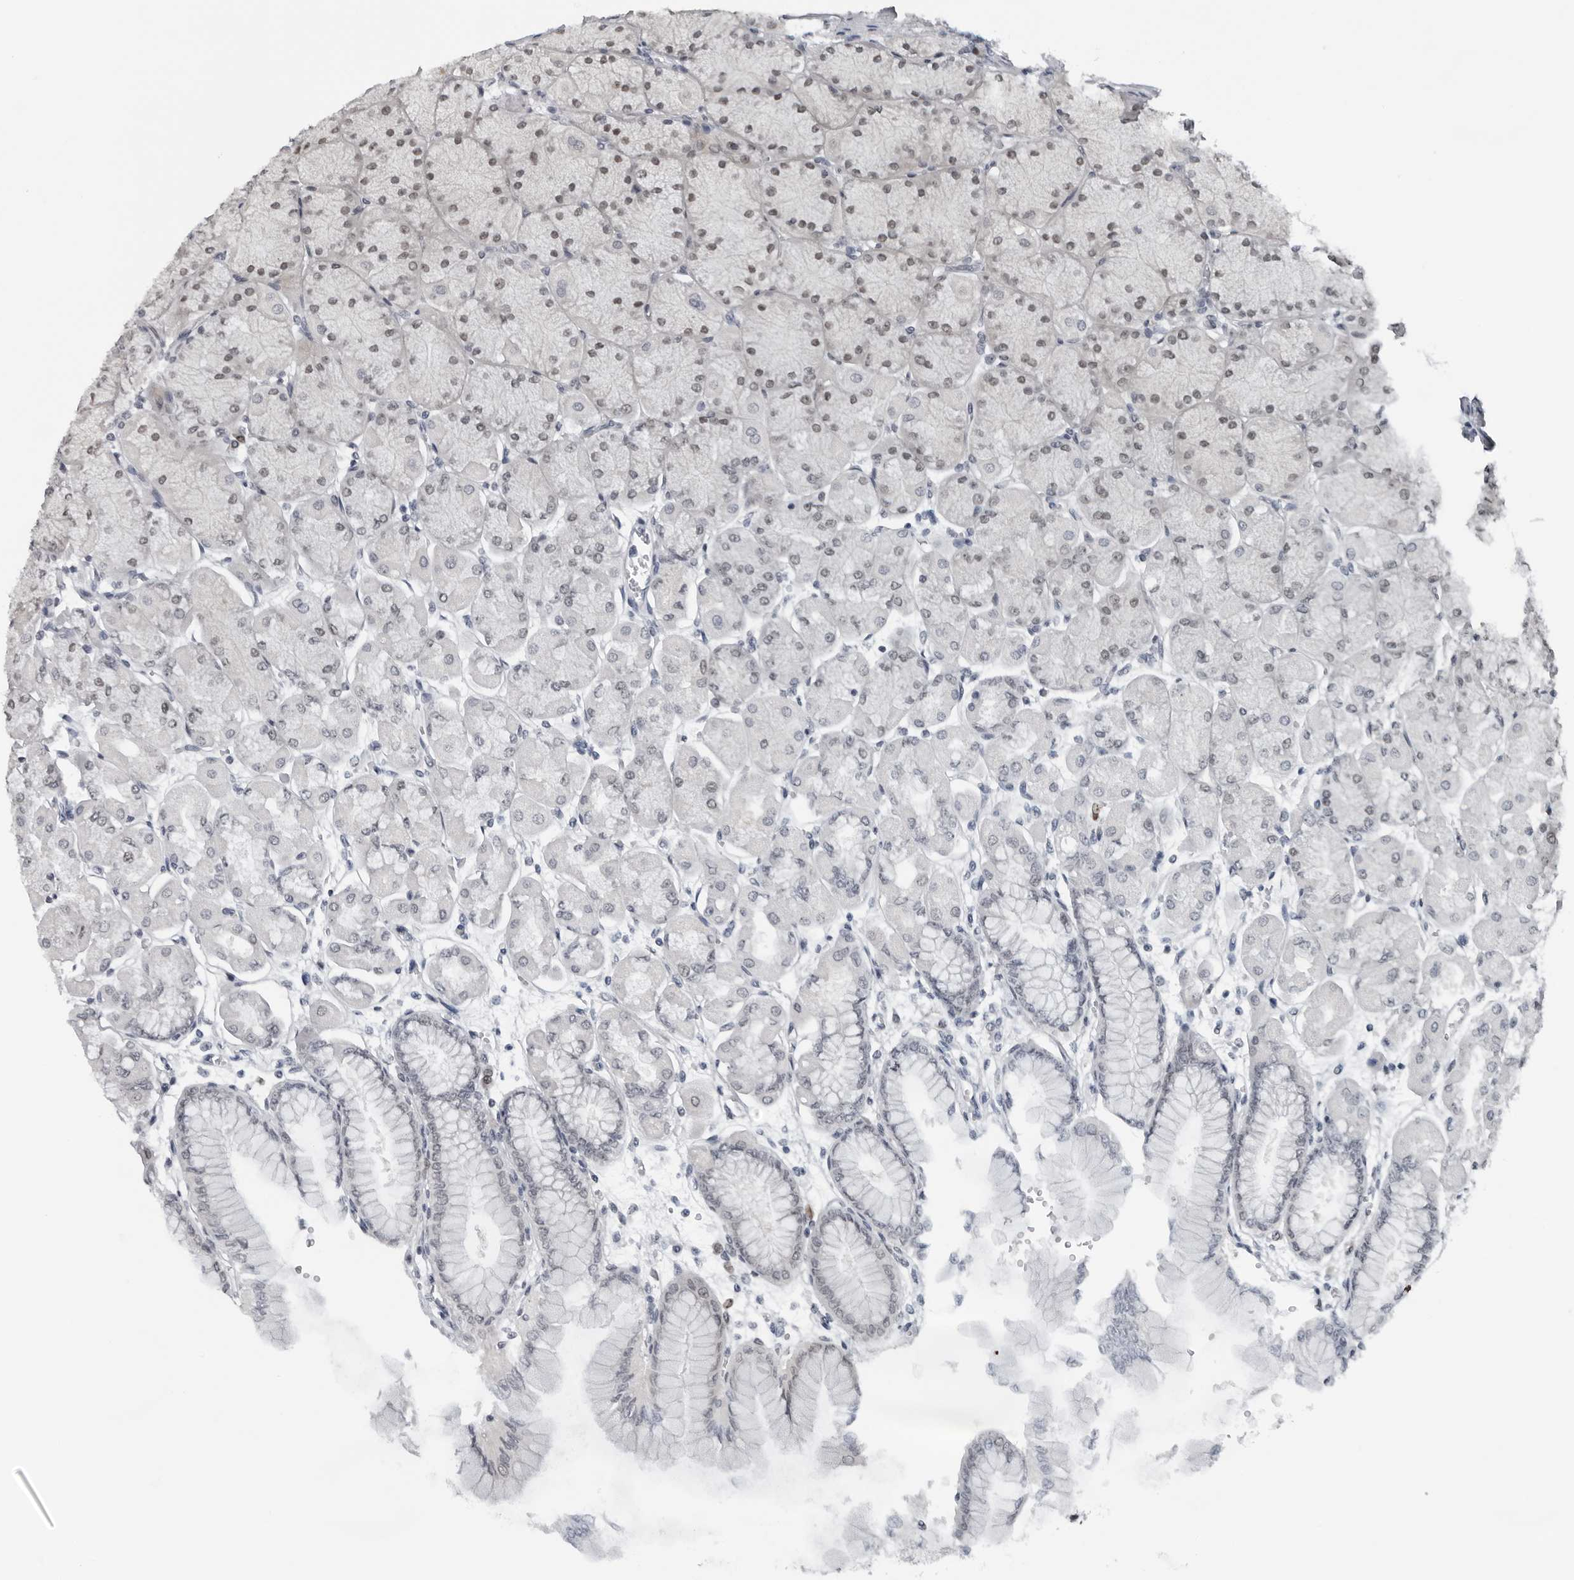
{"staining": {"intensity": "moderate", "quantity": "25%-75%", "location": "nuclear"}, "tissue": "stomach", "cell_type": "Glandular cells", "image_type": "normal", "snomed": [{"axis": "morphology", "description": "Normal tissue, NOS"}, {"axis": "topography", "description": "Stomach, upper"}], "caption": "A high-resolution micrograph shows immunohistochemistry (IHC) staining of benign stomach, which reveals moderate nuclear expression in about 25%-75% of glandular cells.", "gene": "PPP1R42", "patient": {"sex": "female", "age": 56}}